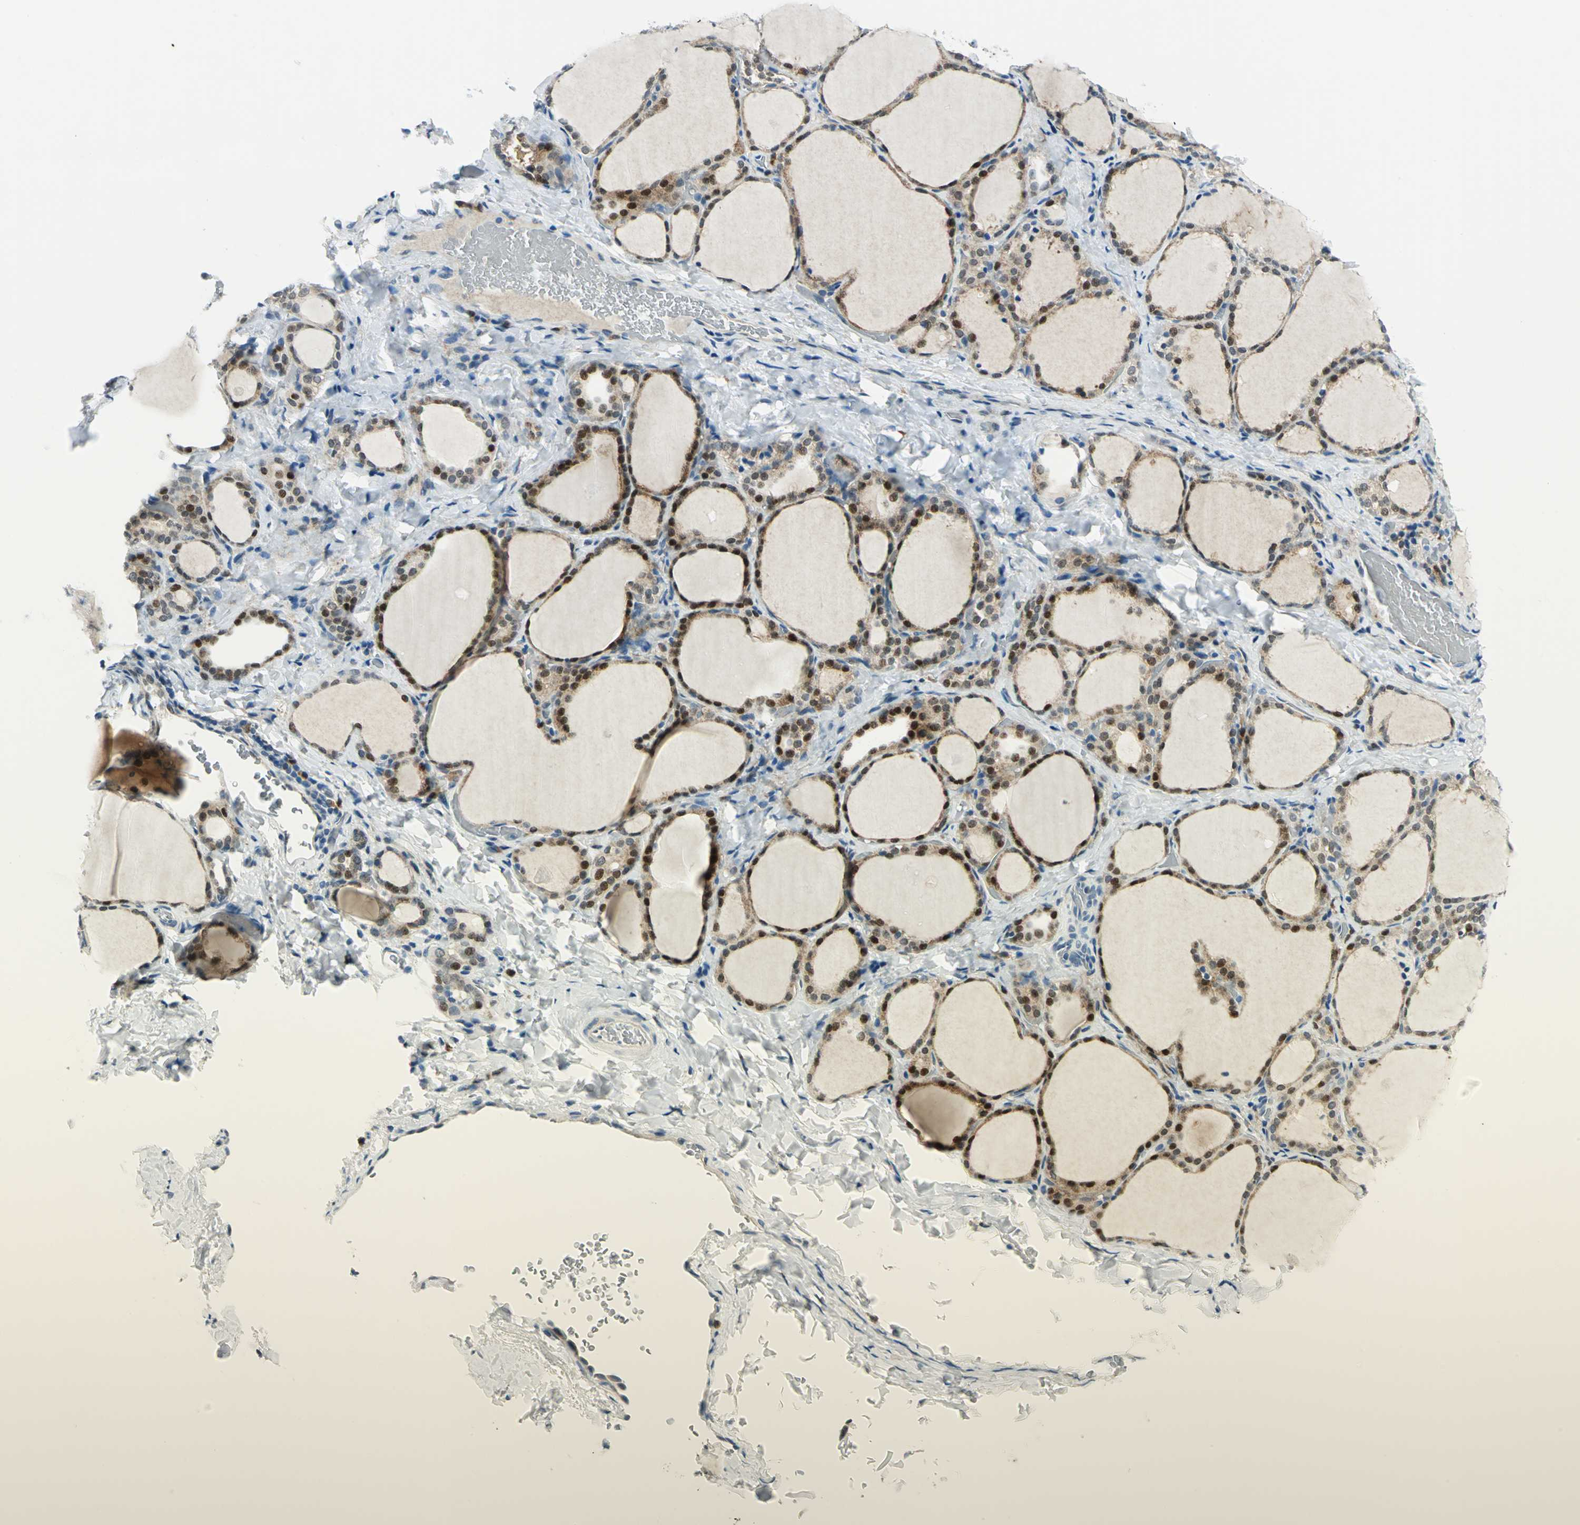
{"staining": {"intensity": "strong", "quantity": ">75%", "location": "cytoplasmic/membranous,nuclear"}, "tissue": "thyroid gland", "cell_type": "Glandular cells", "image_type": "normal", "snomed": [{"axis": "morphology", "description": "Normal tissue, NOS"}, {"axis": "morphology", "description": "Papillary adenocarcinoma, NOS"}, {"axis": "topography", "description": "Thyroid gland"}], "caption": "Protein staining of benign thyroid gland exhibits strong cytoplasmic/membranous,nuclear expression in about >75% of glandular cells. Nuclei are stained in blue.", "gene": "AKR1A1", "patient": {"sex": "female", "age": 30}}